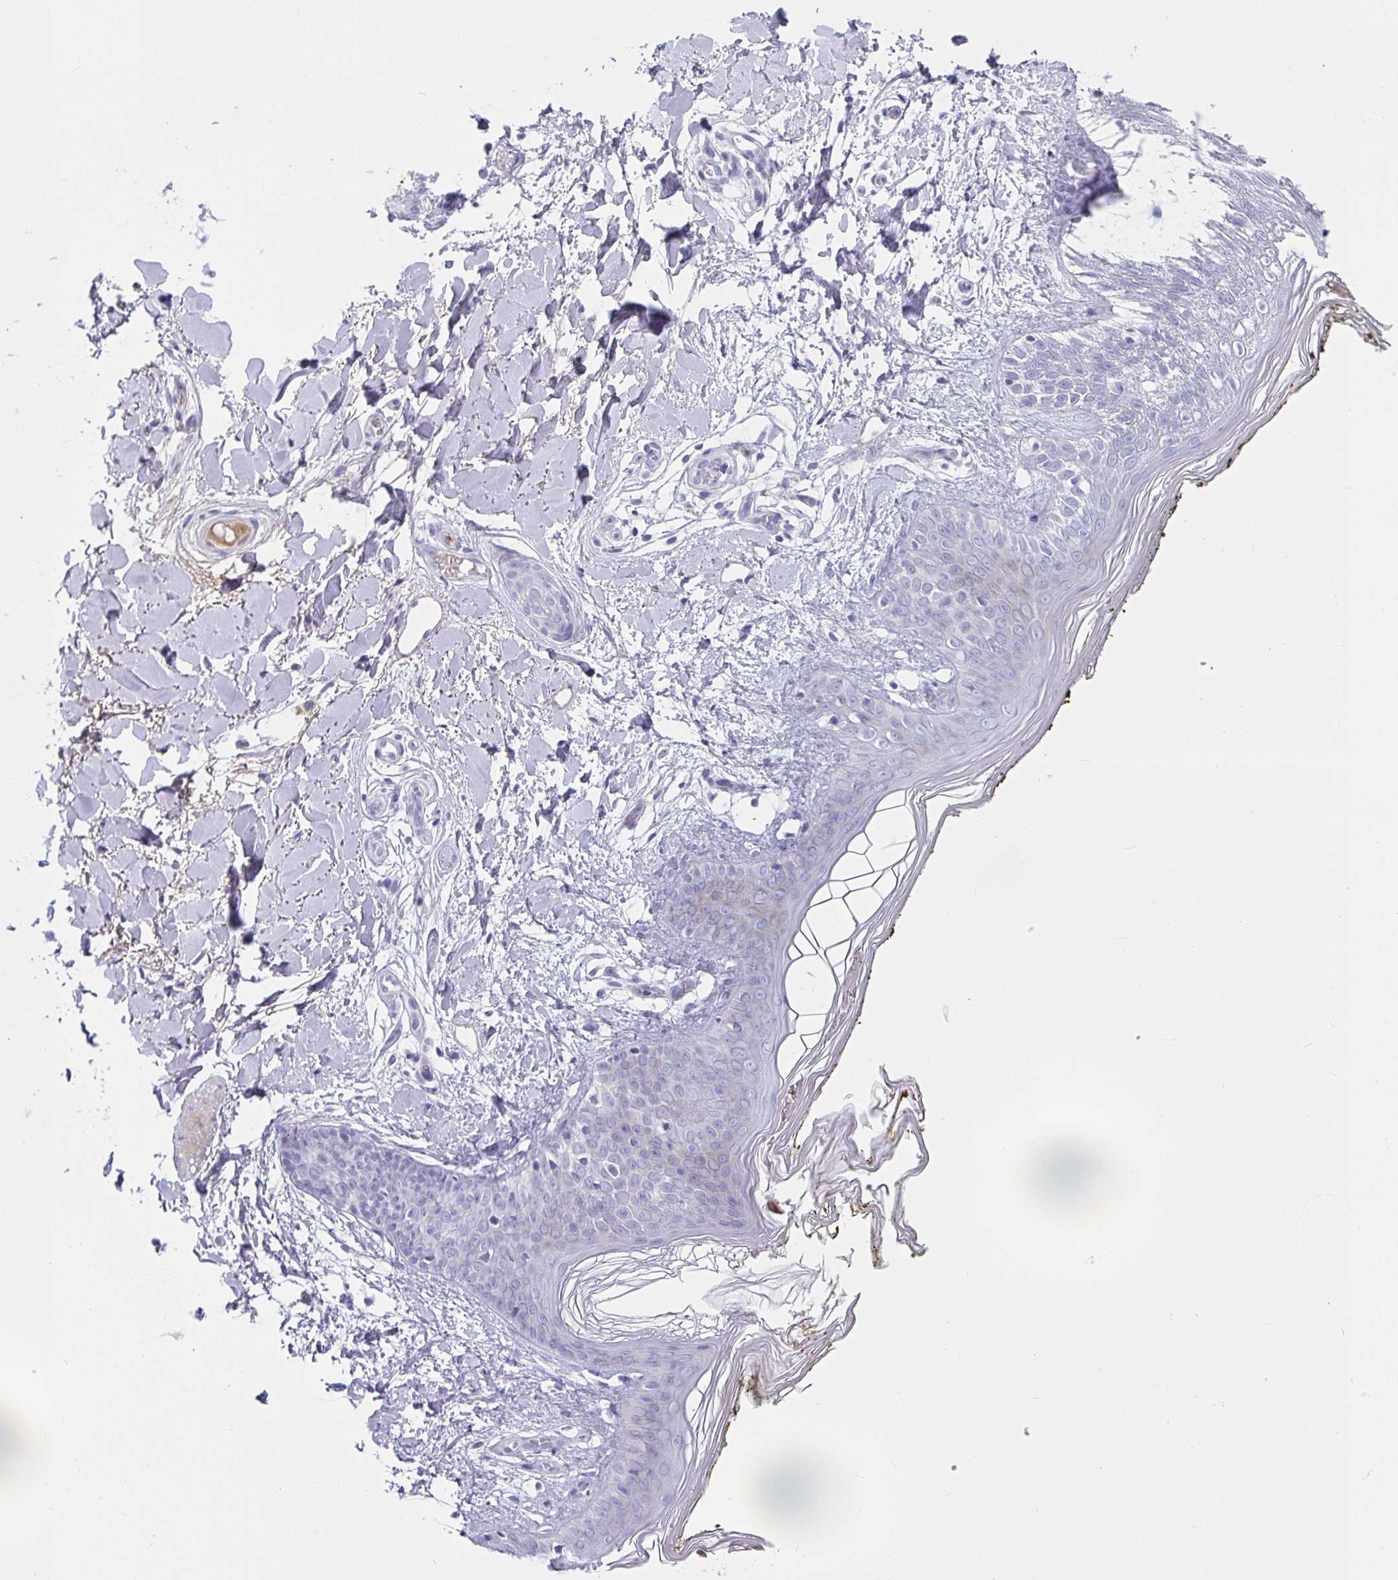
{"staining": {"intensity": "negative", "quantity": "none", "location": "none"}, "tissue": "skin", "cell_type": "Fibroblasts", "image_type": "normal", "snomed": [{"axis": "morphology", "description": "Normal tissue, NOS"}, {"axis": "topography", "description": "Skin"}], "caption": "Skin was stained to show a protein in brown. There is no significant expression in fibroblasts. (Brightfield microscopy of DAB (3,3'-diaminobenzidine) immunohistochemistry at high magnification).", "gene": "NPY", "patient": {"sex": "female", "age": 34}}